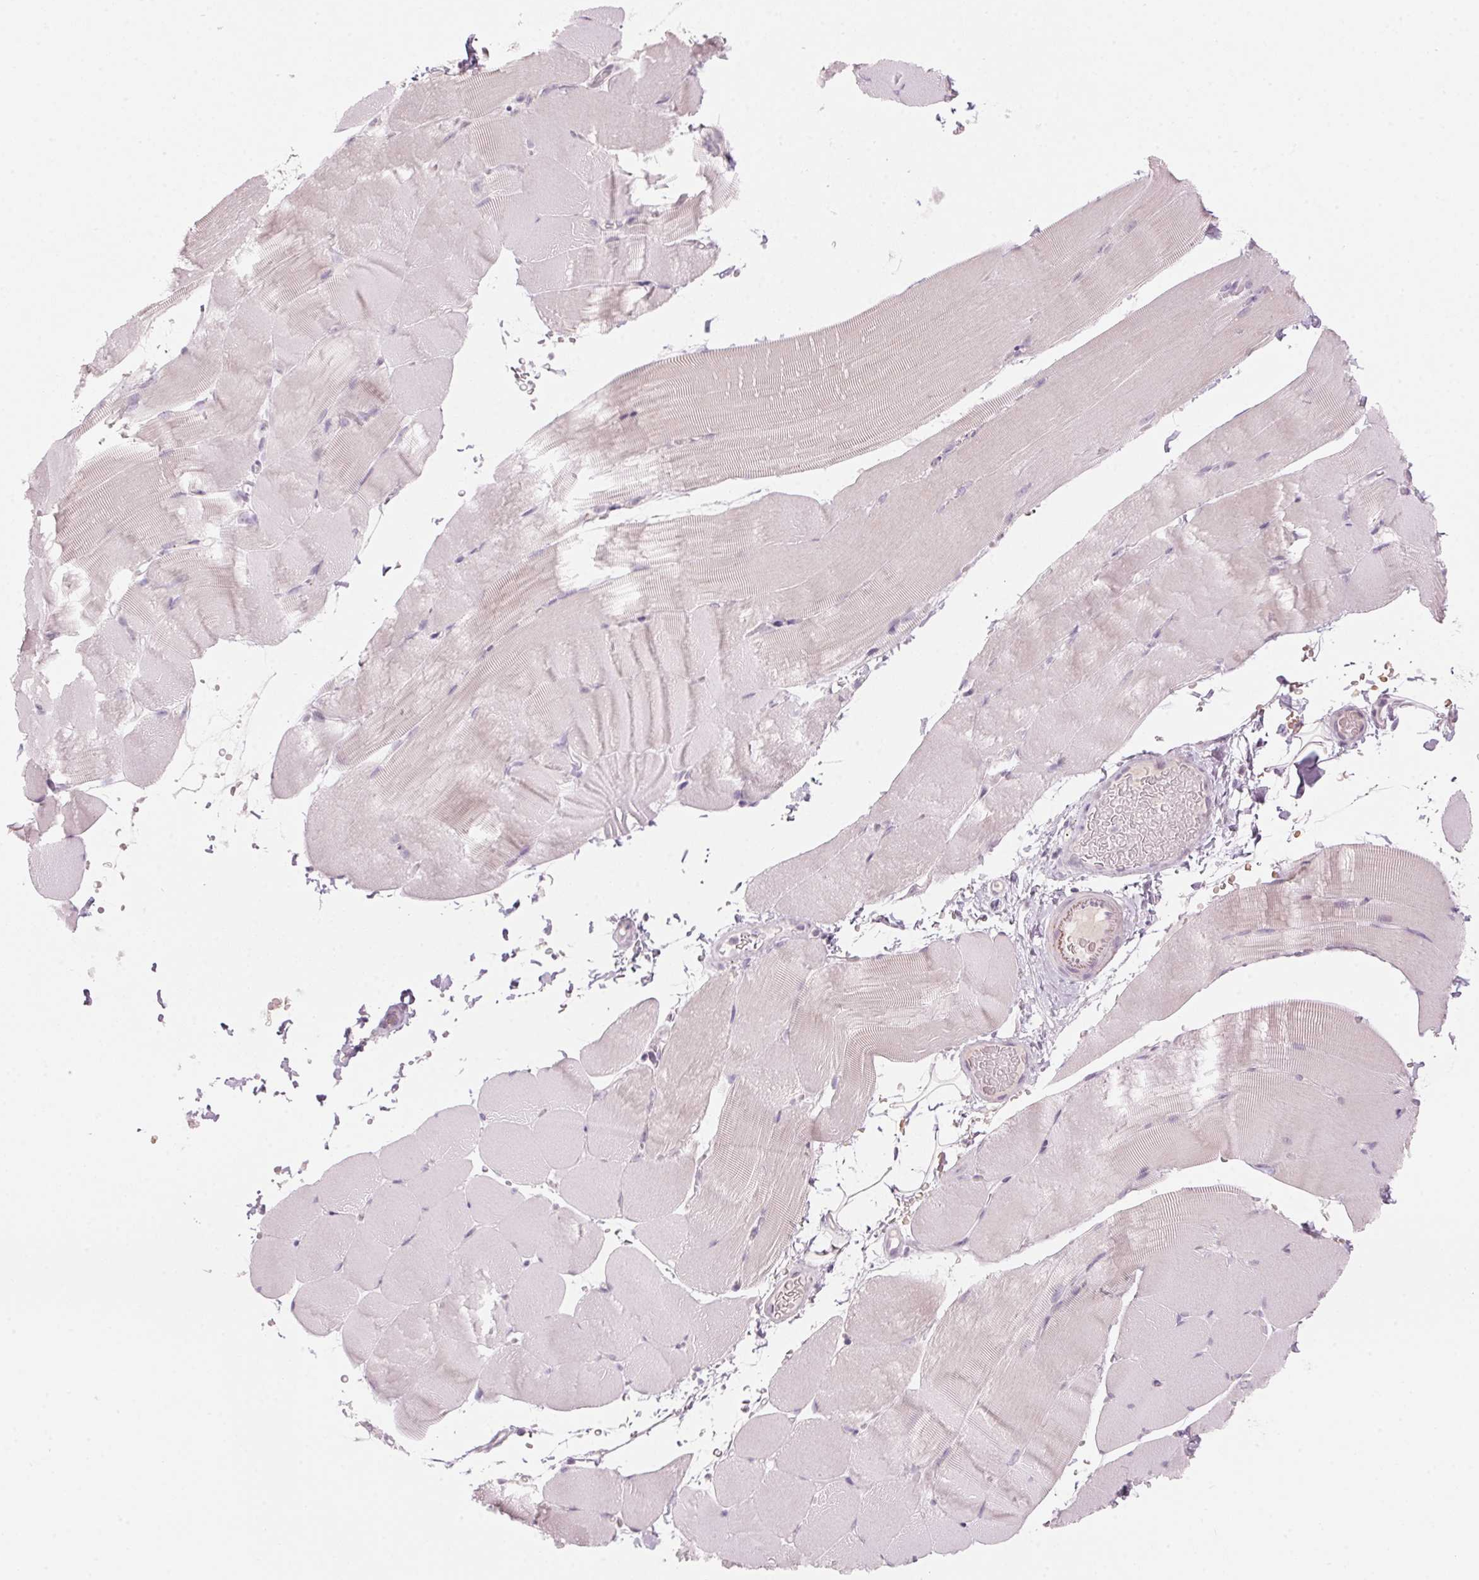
{"staining": {"intensity": "negative", "quantity": "none", "location": "none"}, "tissue": "skeletal muscle", "cell_type": "Myocytes", "image_type": "normal", "snomed": [{"axis": "morphology", "description": "Normal tissue, NOS"}, {"axis": "topography", "description": "Skeletal muscle"}], "caption": "An image of skeletal muscle stained for a protein reveals no brown staining in myocytes.", "gene": "SCTR", "patient": {"sex": "female", "age": 37}}